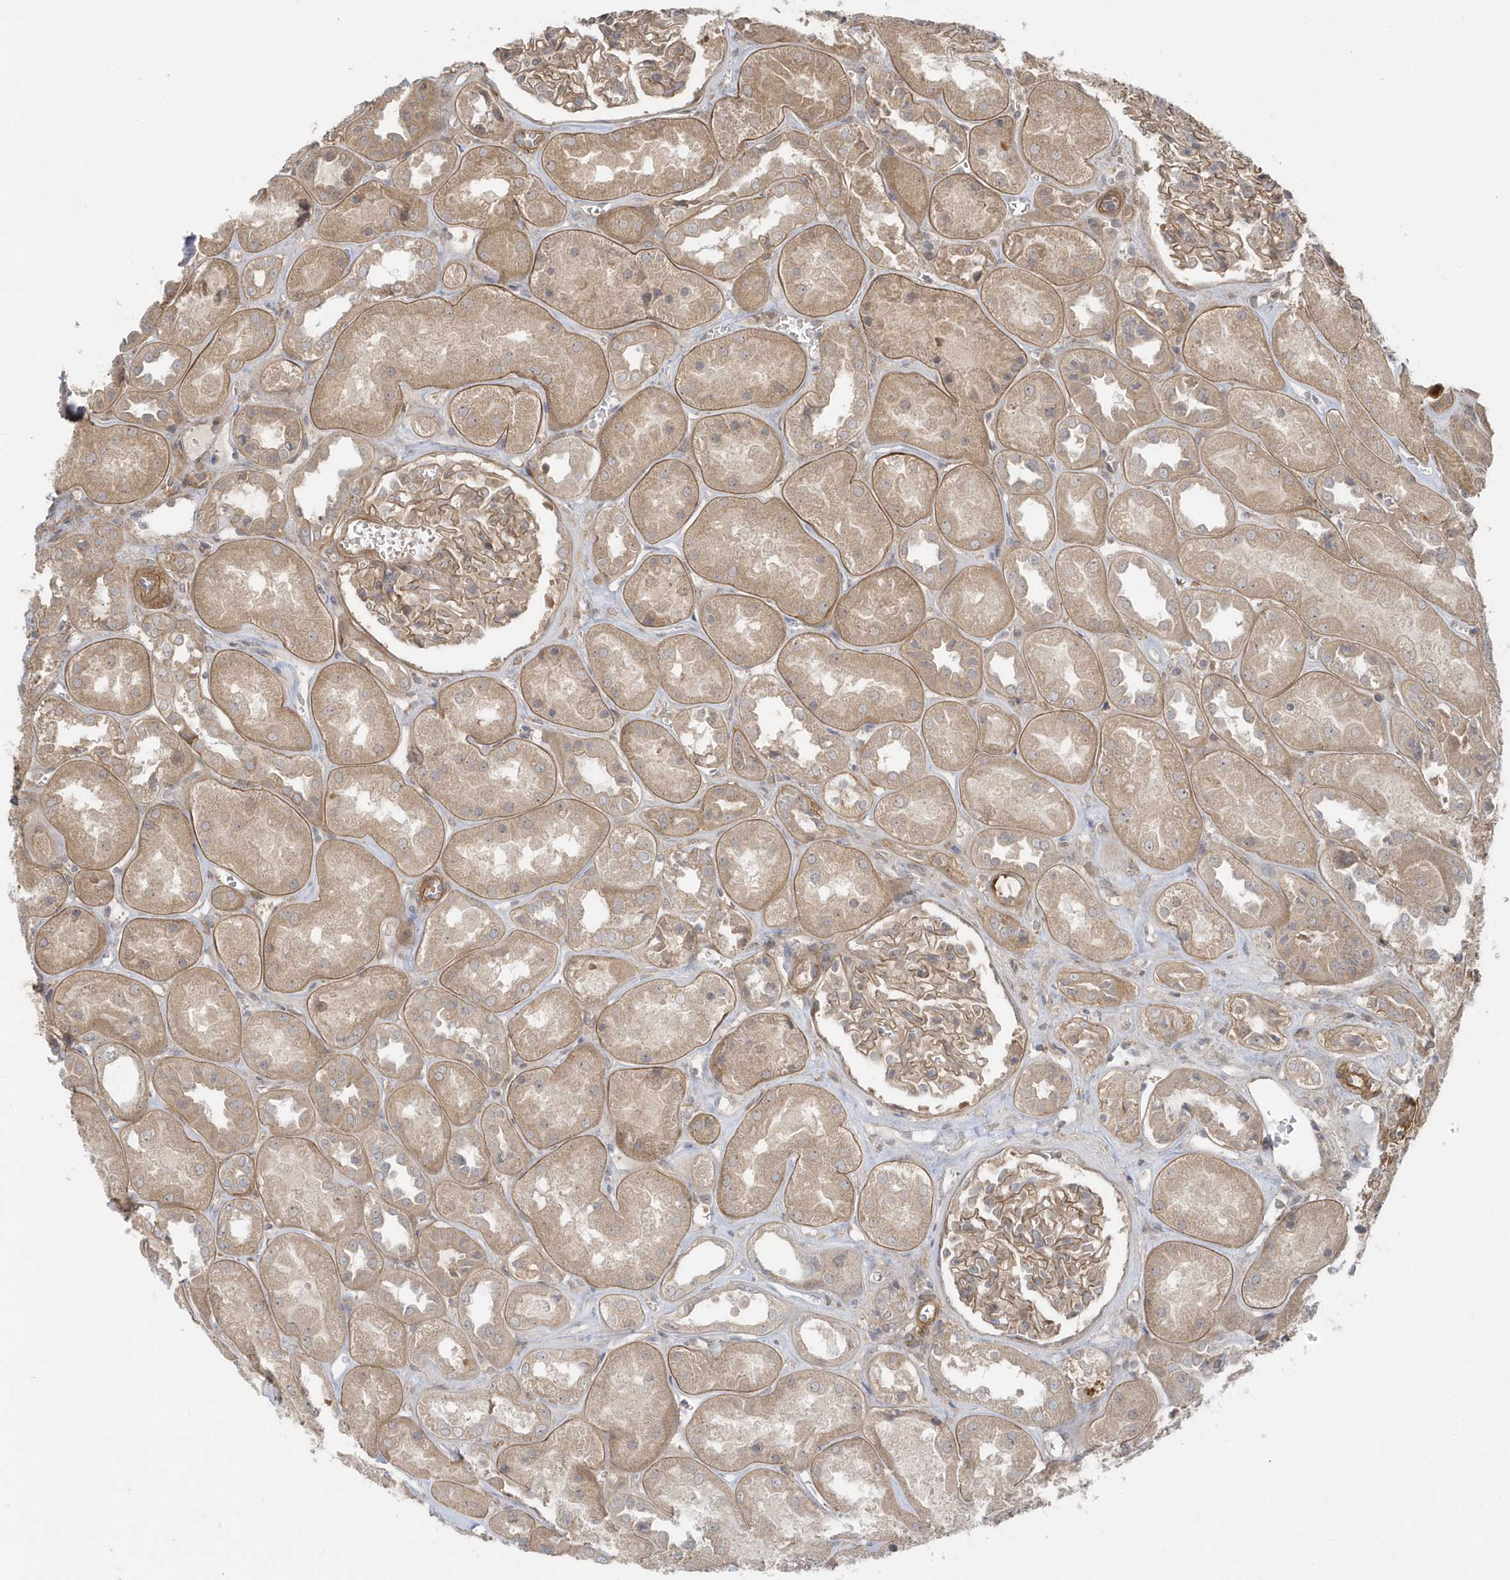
{"staining": {"intensity": "moderate", "quantity": ">75%", "location": "cytoplasmic/membranous"}, "tissue": "kidney", "cell_type": "Cells in glomeruli", "image_type": "normal", "snomed": [{"axis": "morphology", "description": "Normal tissue, NOS"}, {"axis": "topography", "description": "Kidney"}], "caption": "Cells in glomeruli reveal moderate cytoplasmic/membranous positivity in approximately >75% of cells in normal kidney.", "gene": "ACTR1A", "patient": {"sex": "male", "age": 70}}